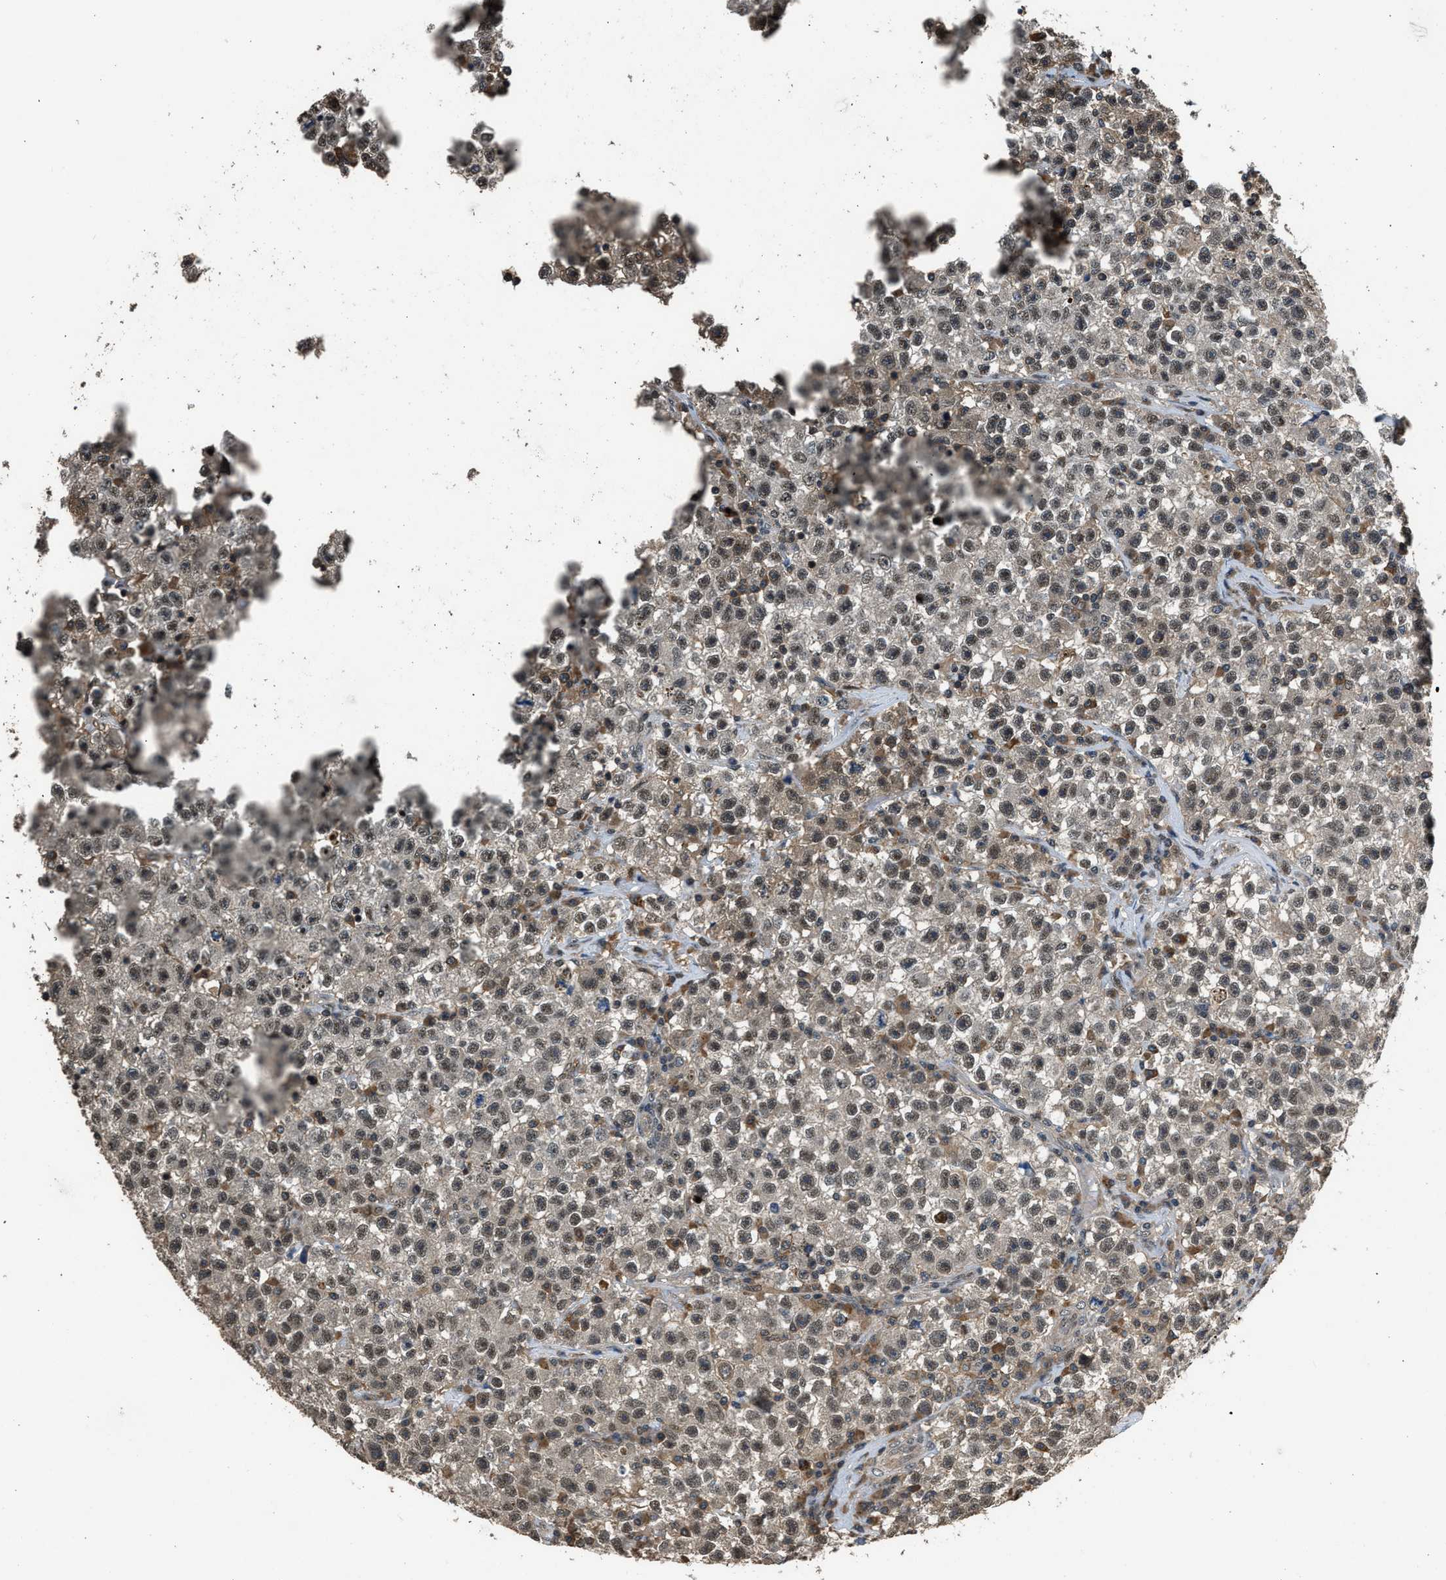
{"staining": {"intensity": "moderate", "quantity": ">75%", "location": "nuclear"}, "tissue": "testis cancer", "cell_type": "Tumor cells", "image_type": "cancer", "snomed": [{"axis": "morphology", "description": "Seminoma, NOS"}, {"axis": "topography", "description": "Testis"}], "caption": "This is a histology image of immunohistochemistry (IHC) staining of seminoma (testis), which shows moderate positivity in the nuclear of tumor cells.", "gene": "SLC15A4", "patient": {"sex": "male", "age": 22}}